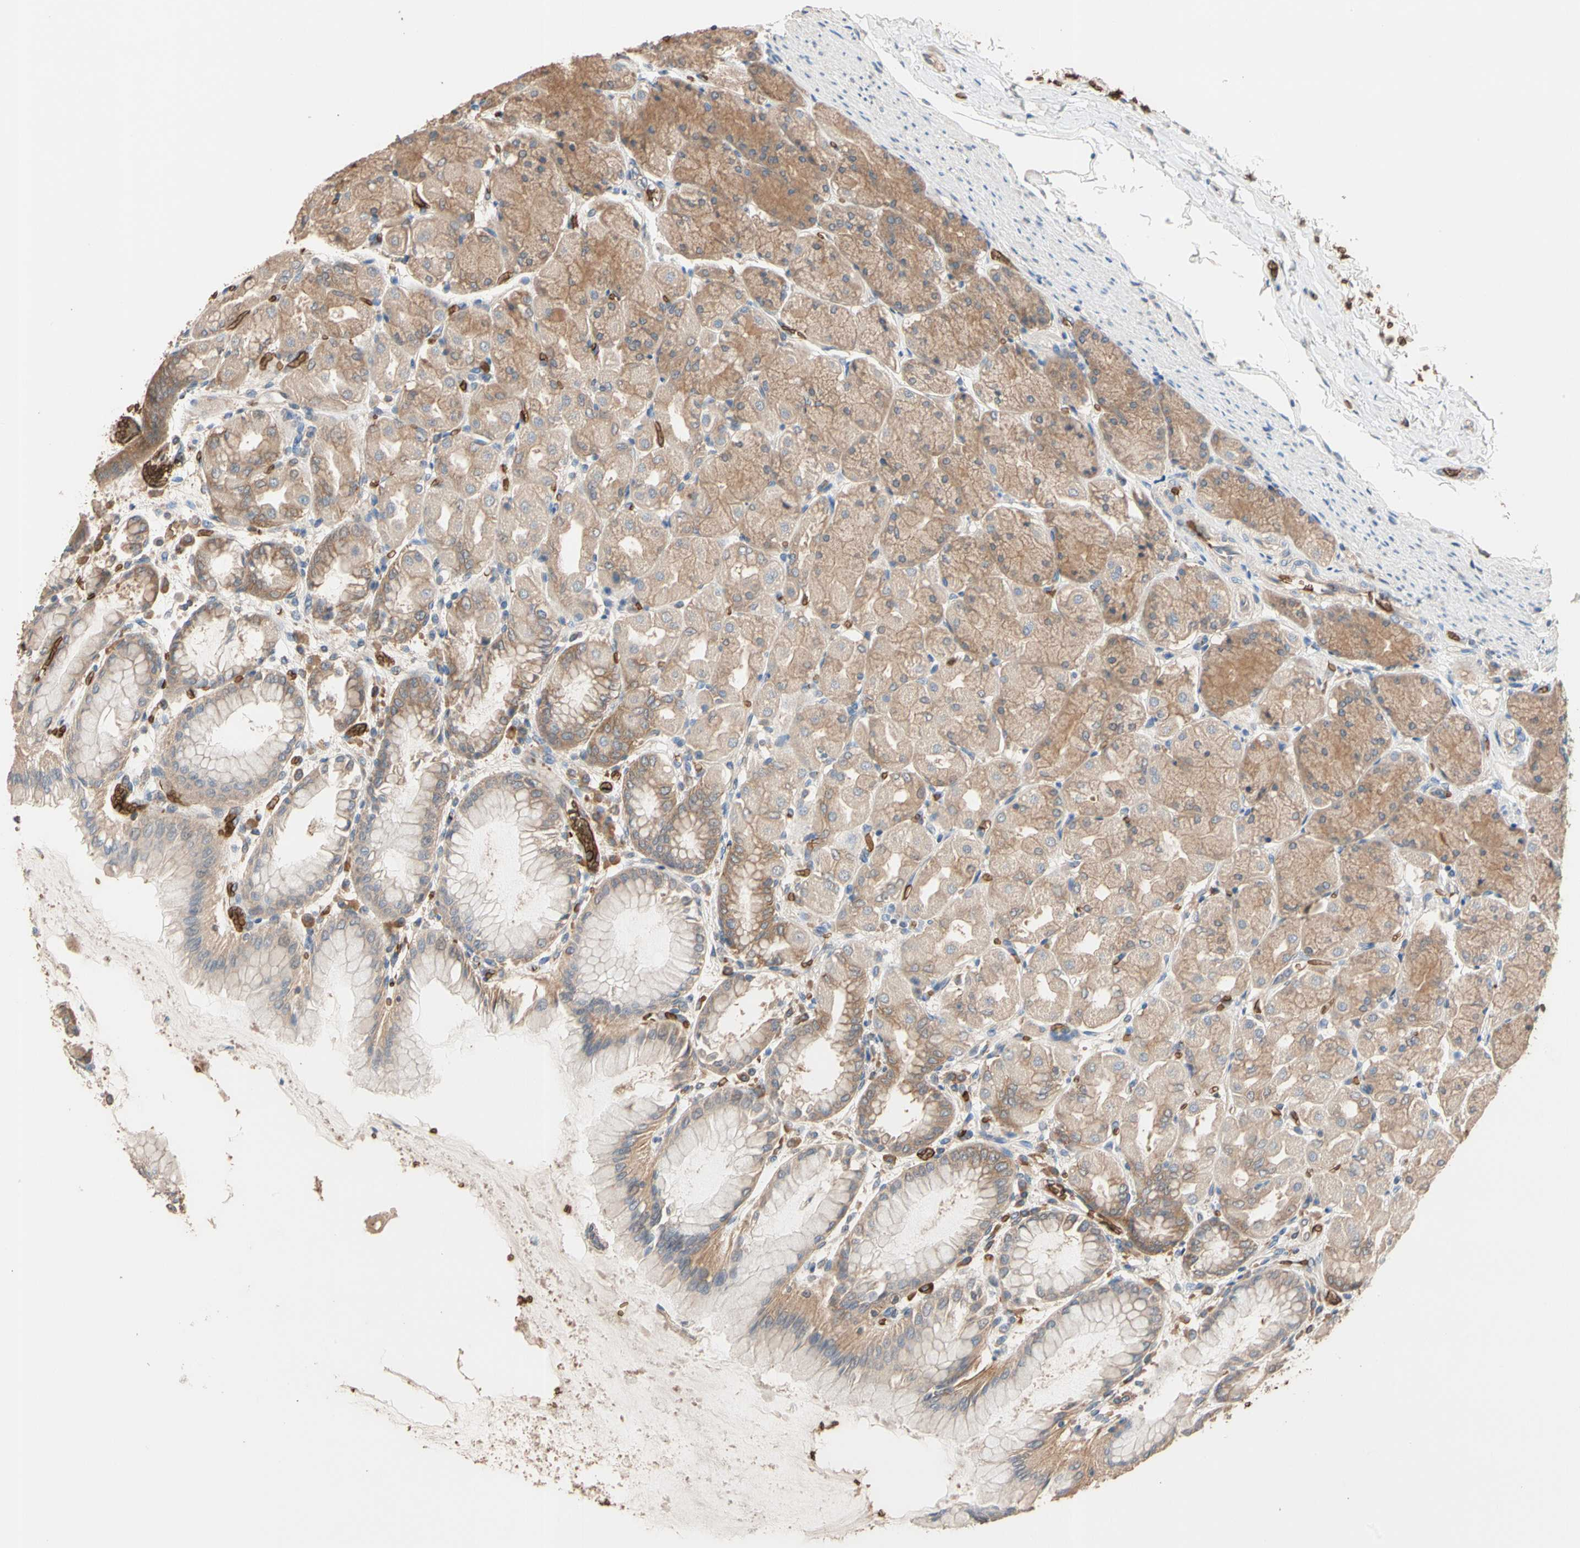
{"staining": {"intensity": "strong", "quantity": ">75%", "location": "cytoplasmic/membranous"}, "tissue": "stomach", "cell_type": "Glandular cells", "image_type": "normal", "snomed": [{"axis": "morphology", "description": "Normal tissue, NOS"}, {"axis": "topography", "description": "Stomach, upper"}], "caption": "Human stomach stained with a brown dye displays strong cytoplasmic/membranous positive expression in about >75% of glandular cells.", "gene": "RIOK2", "patient": {"sex": "female", "age": 56}}